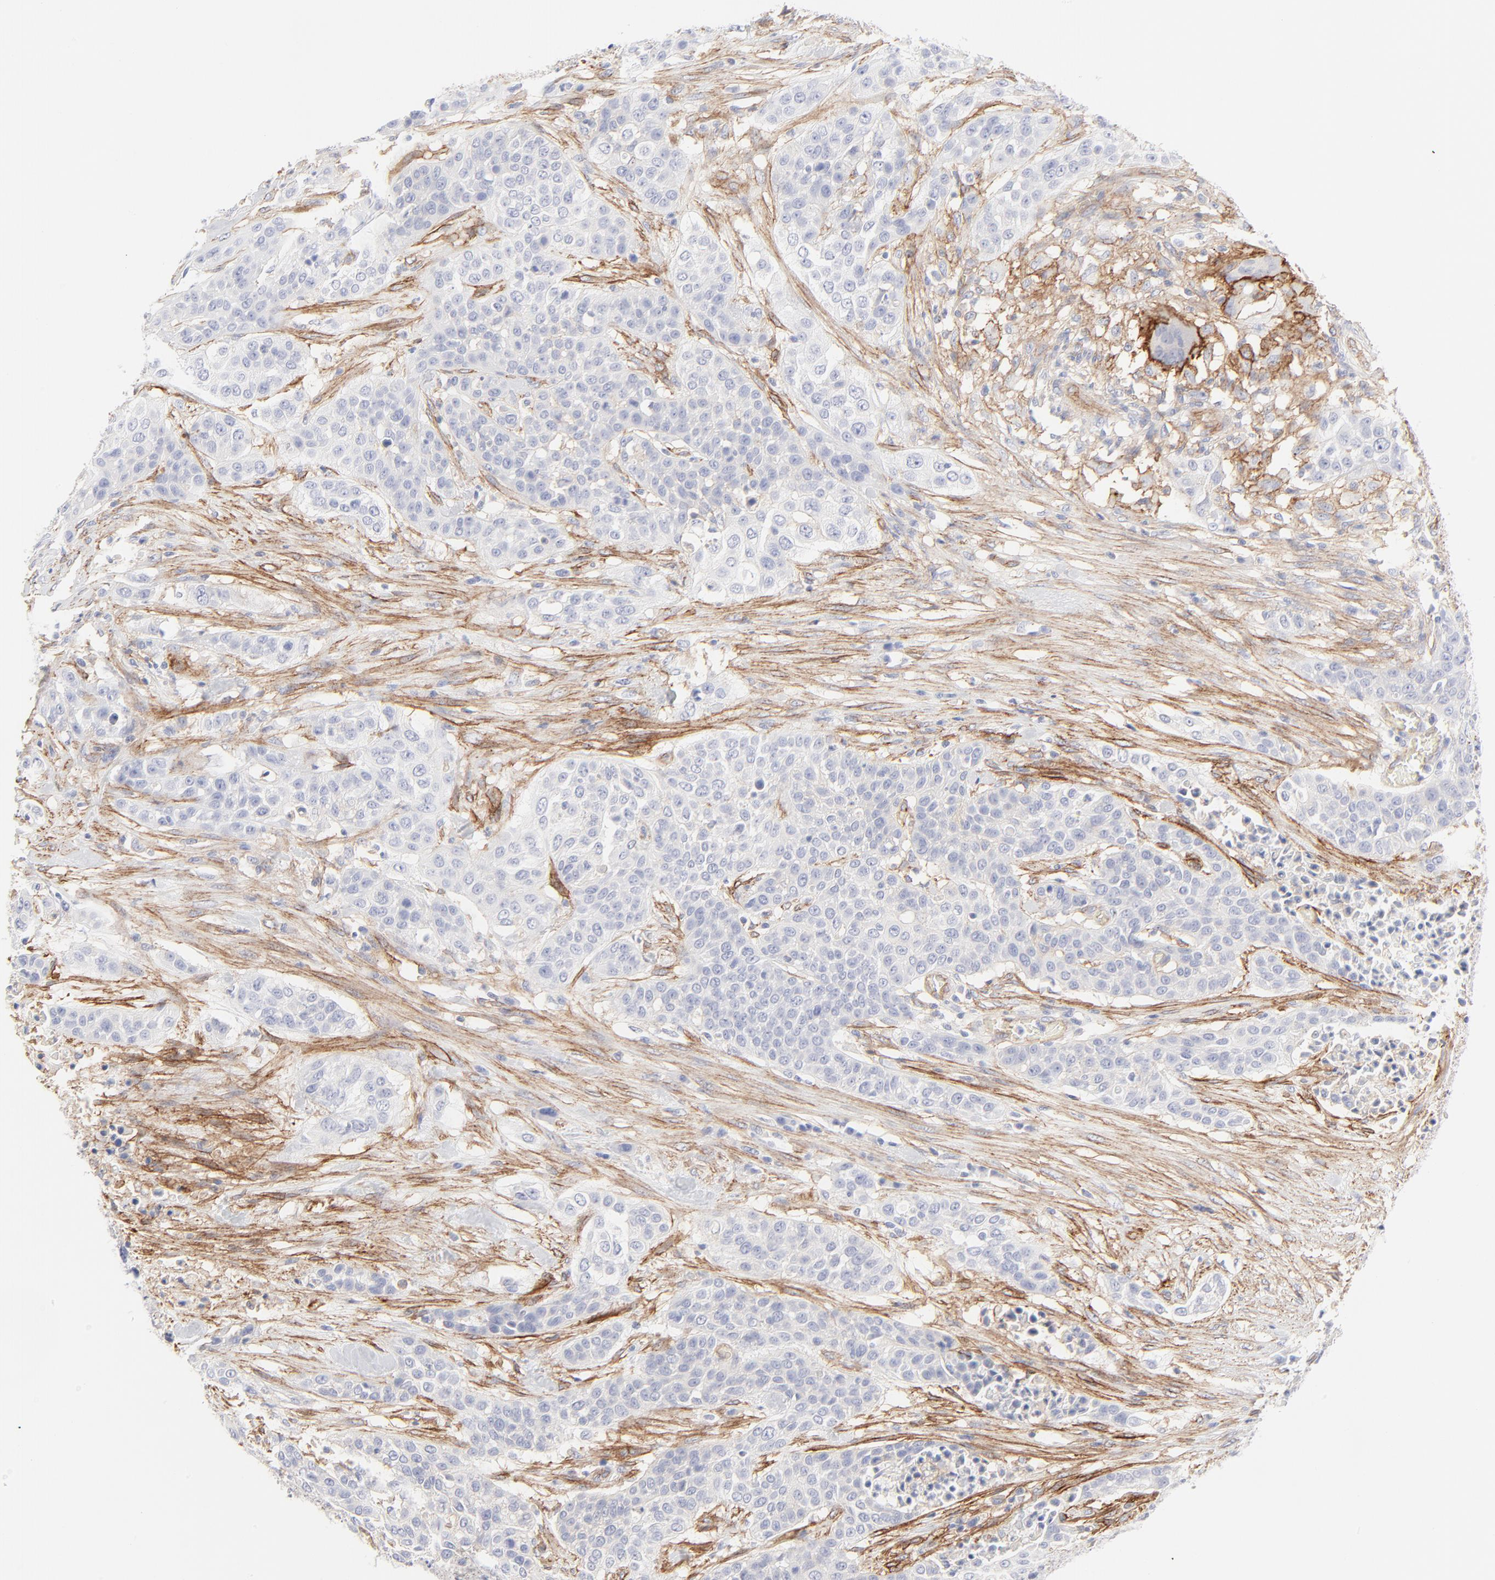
{"staining": {"intensity": "negative", "quantity": "none", "location": "none"}, "tissue": "urothelial cancer", "cell_type": "Tumor cells", "image_type": "cancer", "snomed": [{"axis": "morphology", "description": "Urothelial carcinoma, High grade"}, {"axis": "topography", "description": "Urinary bladder"}], "caption": "Protein analysis of urothelial carcinoma (high-grade) reveals no significant staining in tumor cells.", "gene": "ITGA5", "patient": {"sex": "male", "age": 74}}